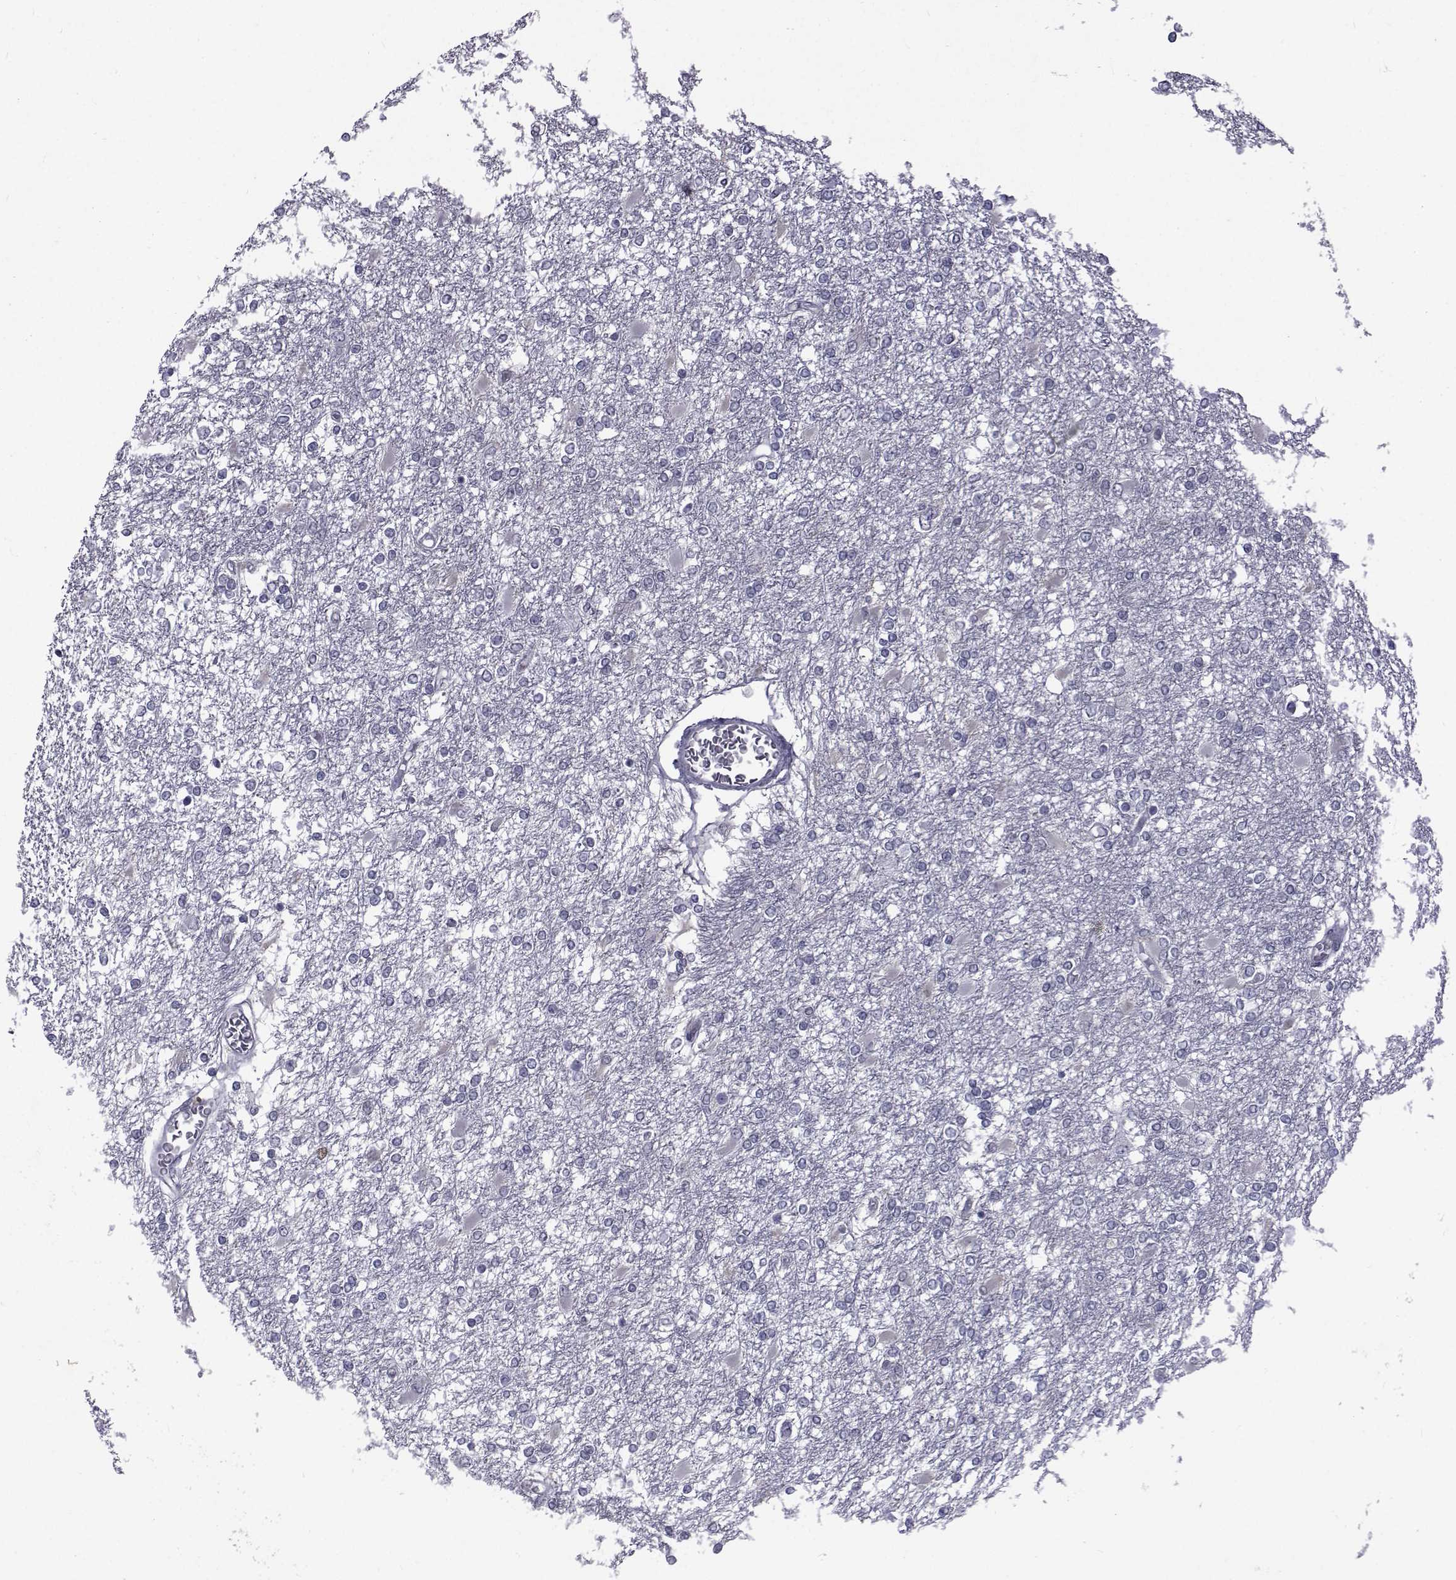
{"staining": {"intensity": "negative", "quantity": "none", "location": "none"}, "tissue": "glioma", "cell_type": "Tumor cells", "image_type": "cancer", "snomed": [{"axis": "morphology", "description": "Glioma, malignant, High grade"}, {"axis": "topography", "description": "Cerebral cortex"}], "caption": "This is a image of immunohistochemistry (IHC) staining of malignant high-grade glioma, which shows no positivity in tumor cells.", "gene": "PAX2", "patient": {"sex": "male", "age": 79}}